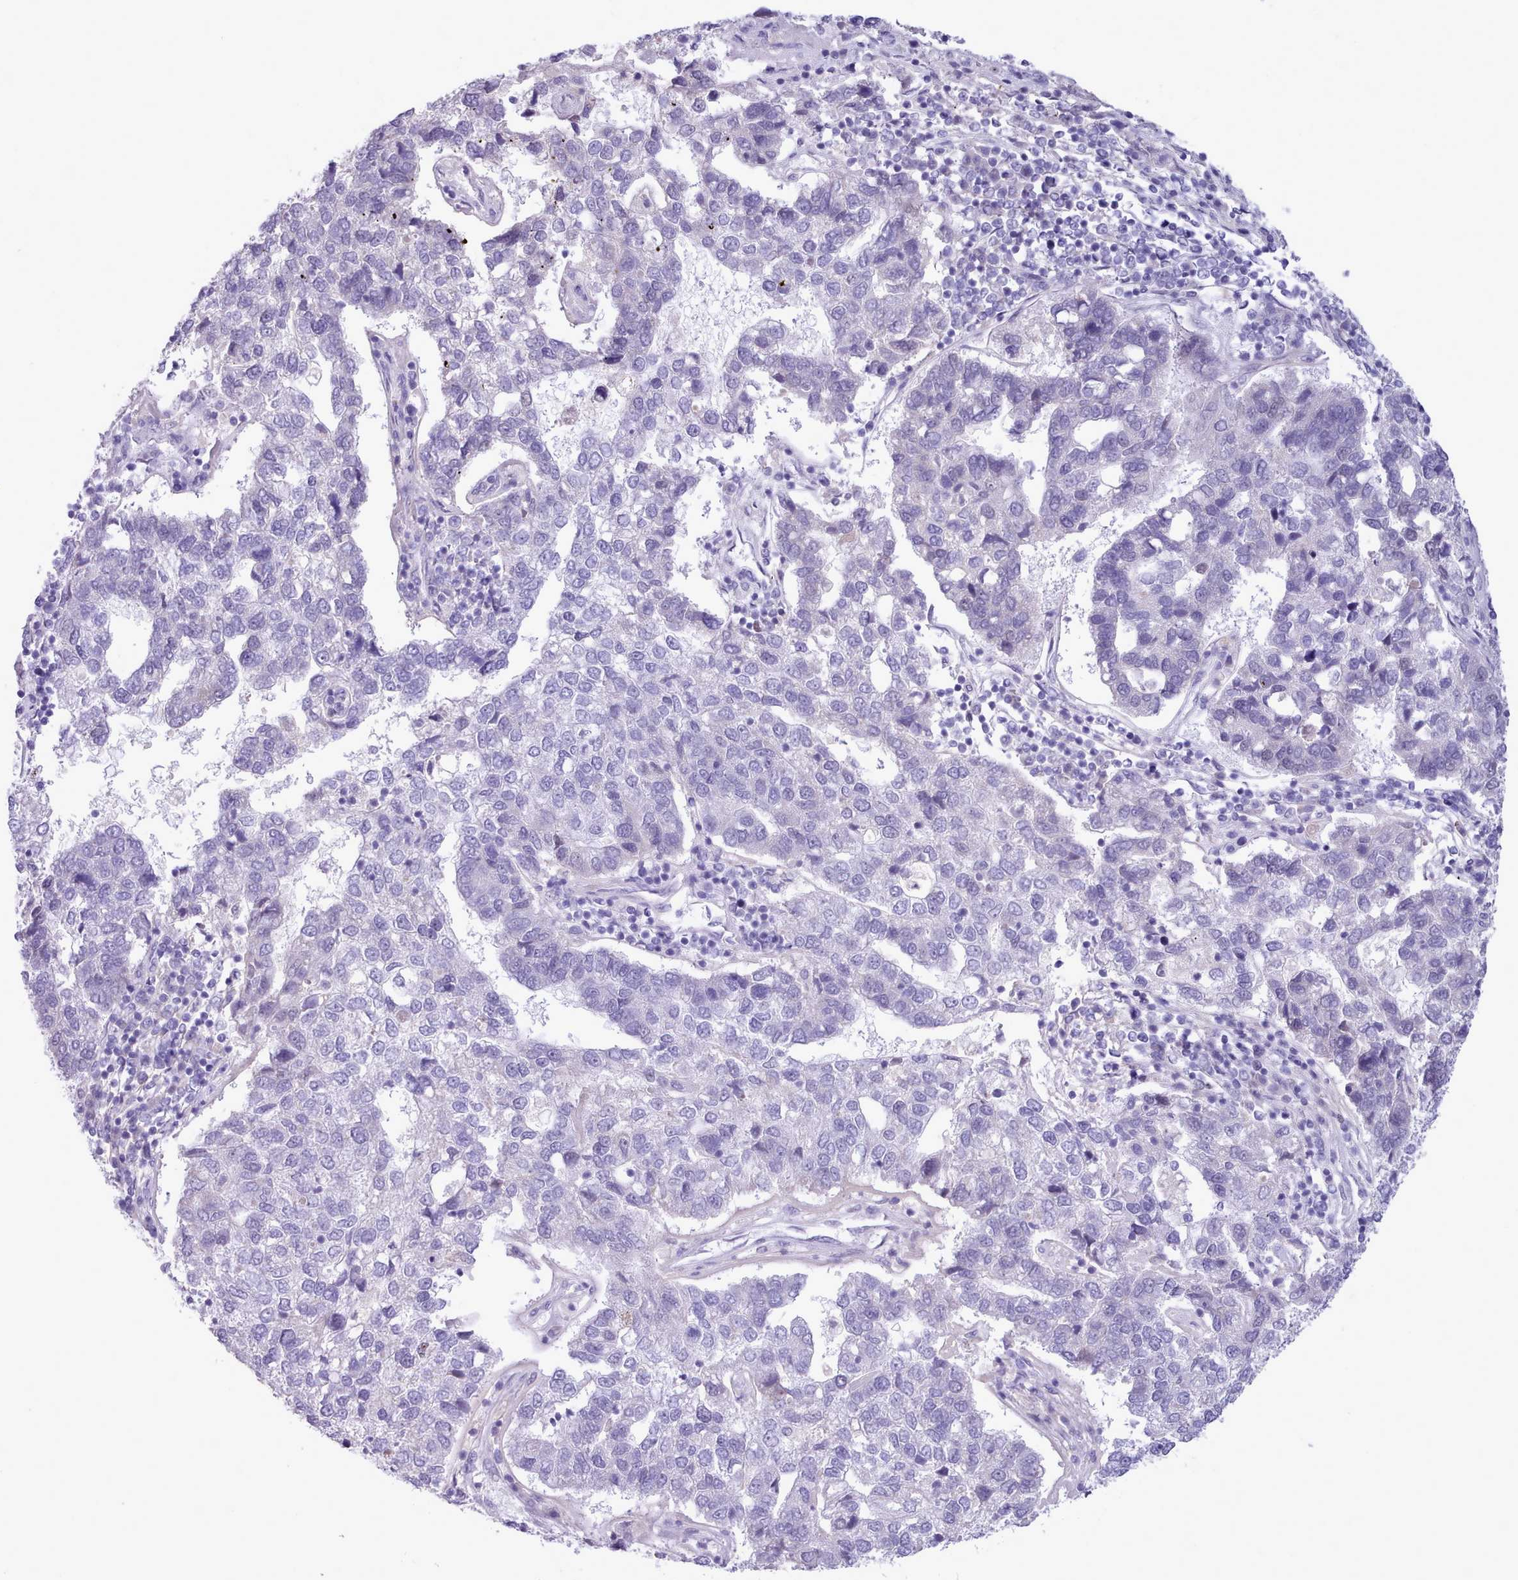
{"staining": {"intensity": "negative", "quantity": "none", "location": "none"}, "tissue": "pancreatic cancer", "cell_type": "Tumor cells", "image_type": "cancer", "snomed": [{"axis": "morphology", "description": "Adenocarcinoma, NOS"}, {"axis": "topography", "description": "Pancreas"}], "caption": "Human adenocarcinoma (pancreatic) stained for a protein using IHC displays no expression in tumor cells.", "gene": "CYP2A13", "patient": {"sex": "female", "age": 61}}